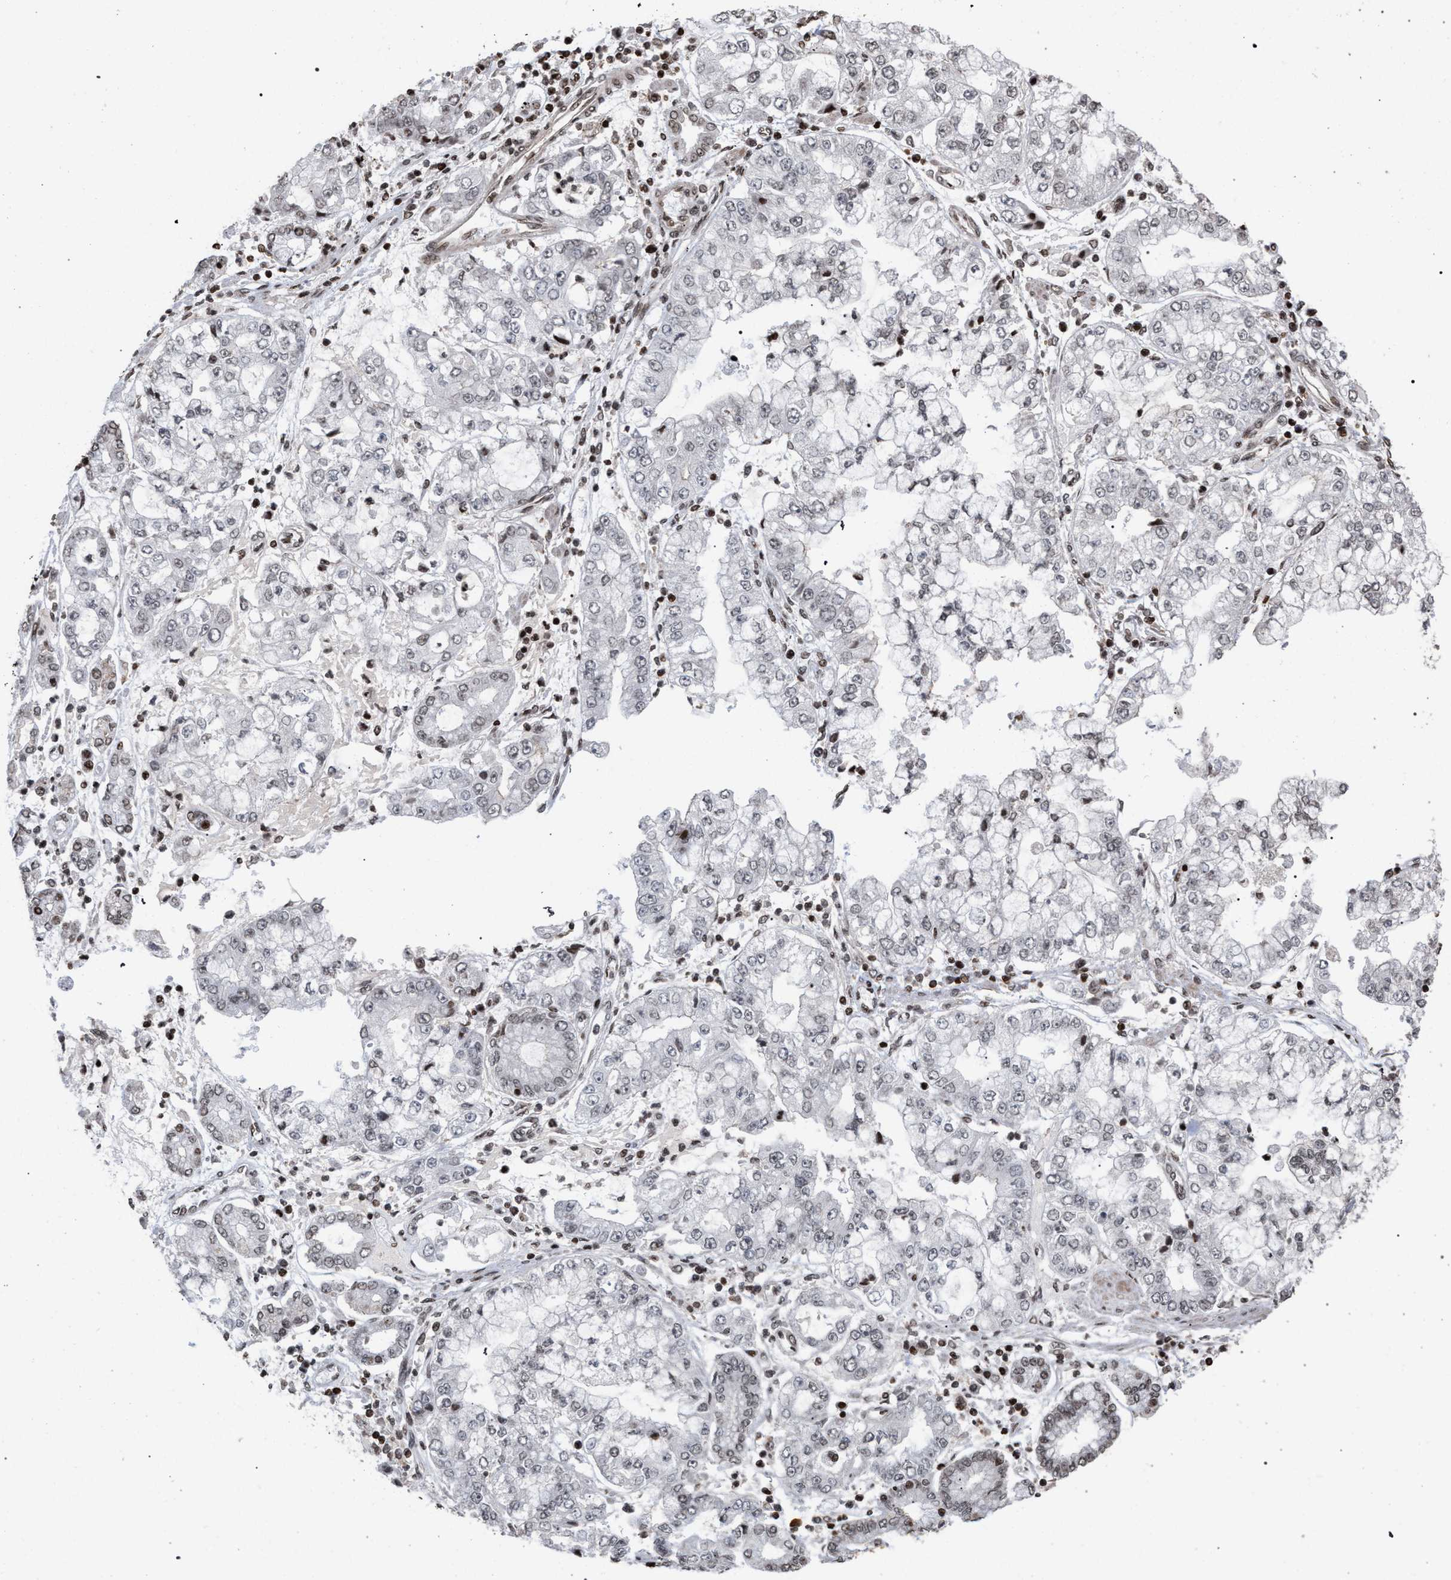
{"staining": {"intensity": "negative", "quantity": "none", "location": "none"}, "tissue": "stomach cancer", "cell_type": "Tumor cells", "image_type": "cancer", "snomed": [{"axis": "morphology", "description": "Adenocarcinoma, NOS"}, {"axis": "topography", "description": "Stomach"}], "caption": "The micrograph demonstrates no significant positivity in tumor cells of stomach cancer. Nuclei are stained in blue.", "gene": "FOXD3", "patient": {"sex": "male", "age": 76}}